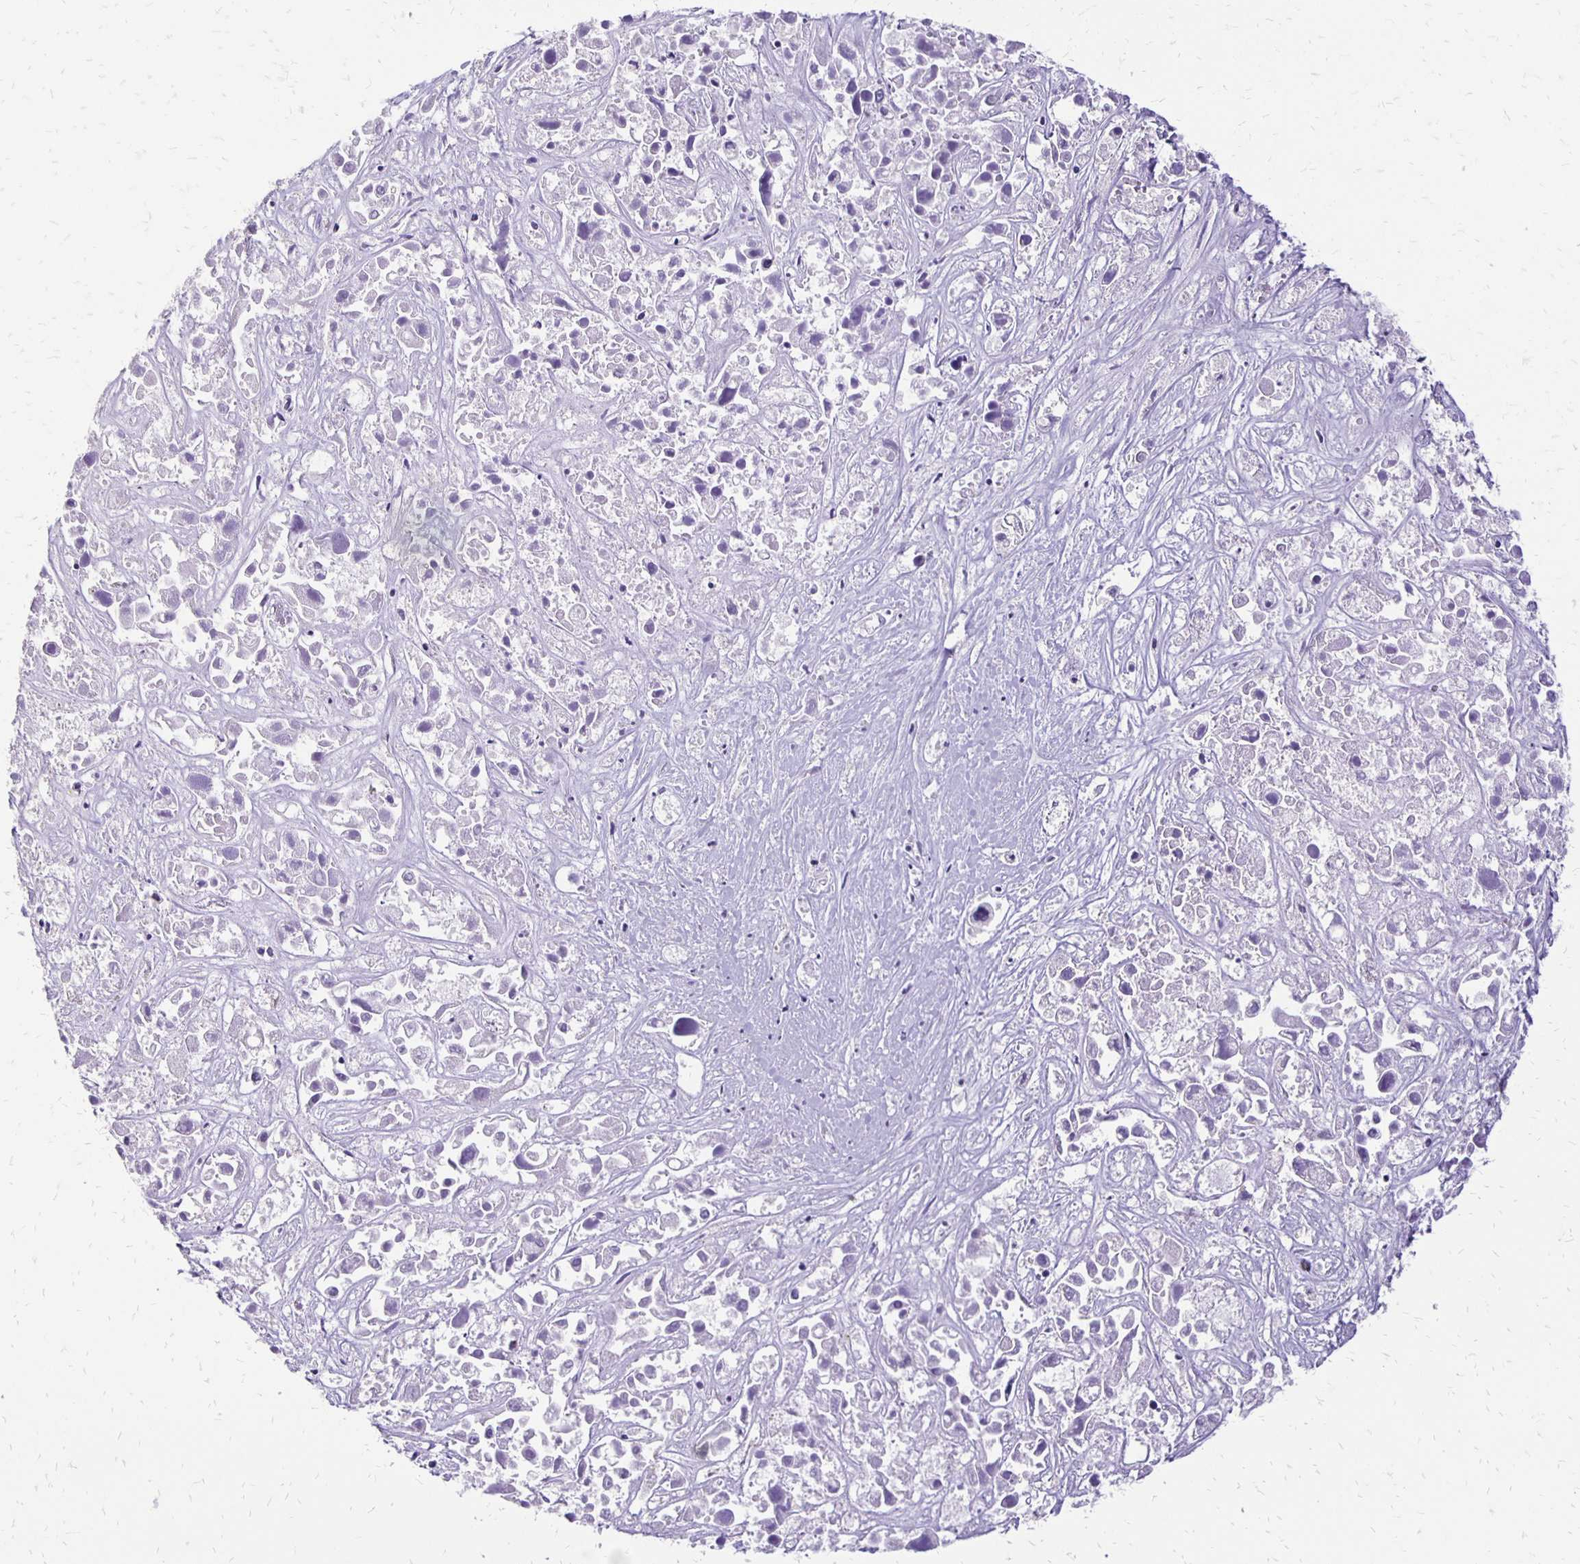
{"staining": {"intensity": "negative", "quantity": "none", "location": "none"}, "tissue": "liver cancer", "cell_type": "Tumor cells", "image_type": "cancer", "snomed": [{"axis": "morphology", "description": "Cholangiocarcinoma"}, {"axis": "topography", "description": "Liver"}], "caption": "Protein analysis of liver cancer exhibits no significant expression in tumor cells.", "gene": "ANKRD45", "patient": {"sex": "male", "age": 81}}